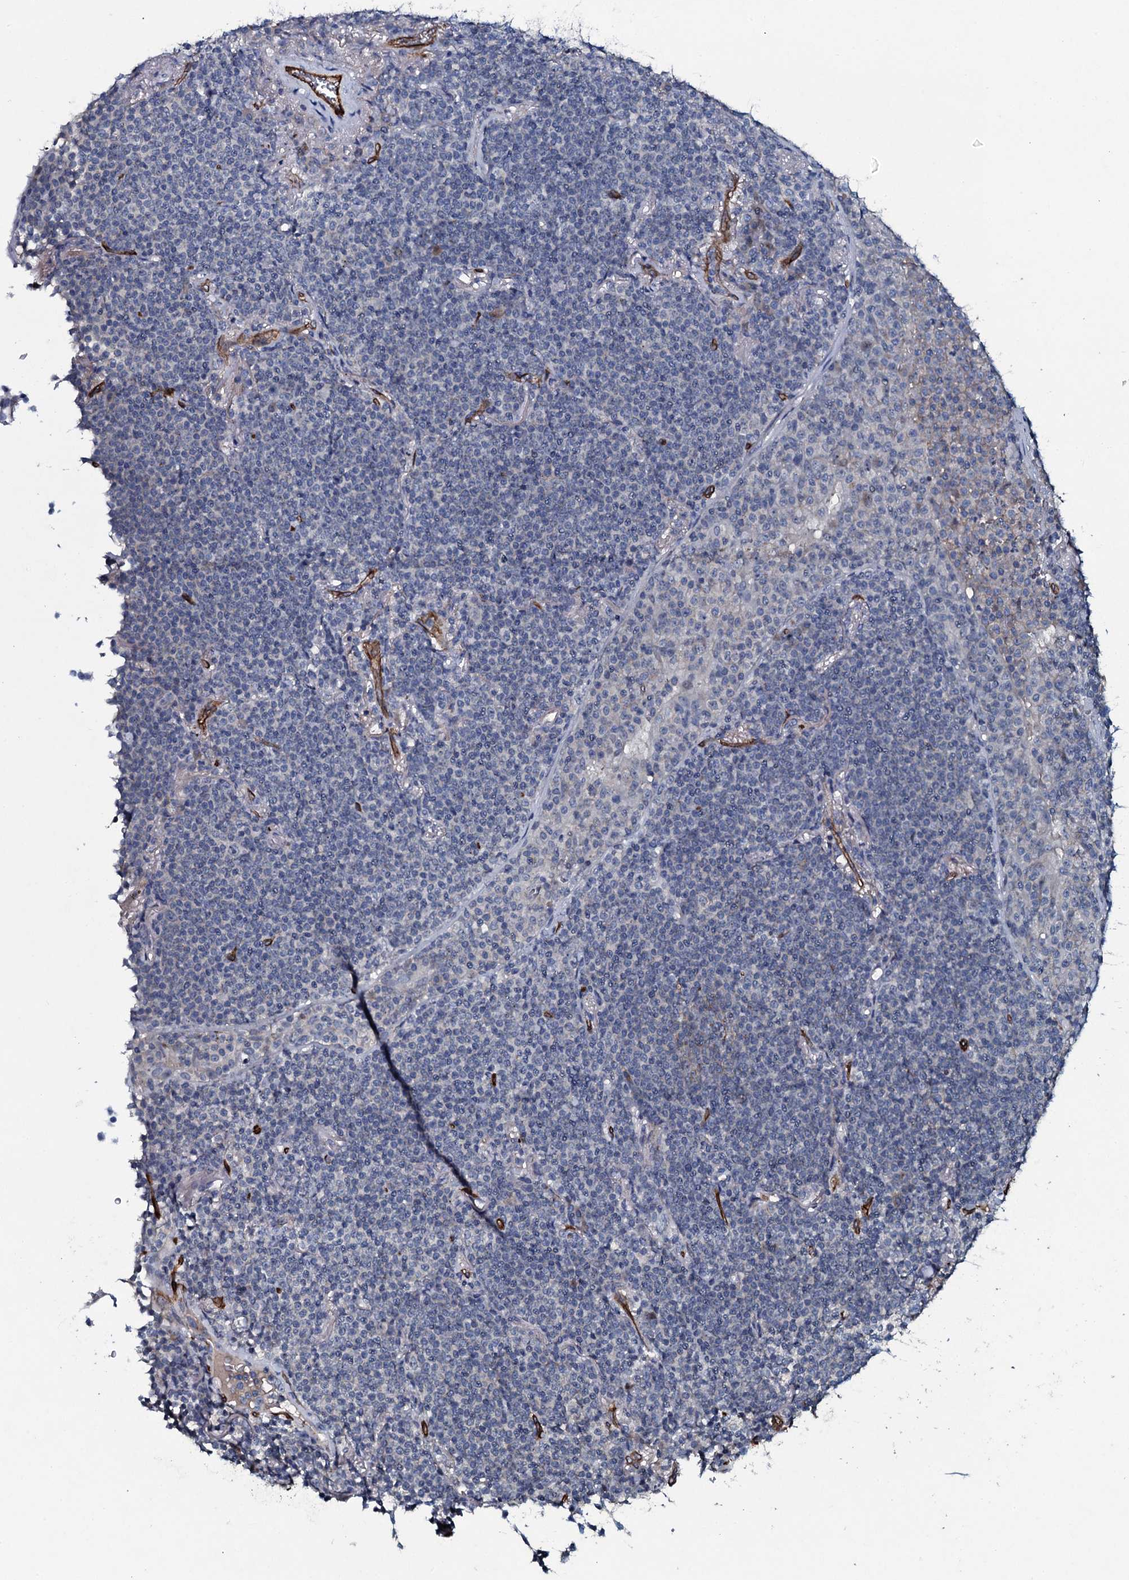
{"staining": {"intensity": "negative", "quantity": "none", "location": "none"}, "tissue": "lymphoma", "cell_type": "Tumor cells", "image_type": "cancer", "snomed": [{"axis": "morphology", "description": "Malignant lymphoma, non-Hodgkin's type, Low grade"}, {"axis": "topography", "description": "Lung"}], "caption": "A photomicrograph of human lymphoma is negative for staining in tumor cells.", "gene": "CLEC14A", "patient": {"sex": "female", "age": 71}}